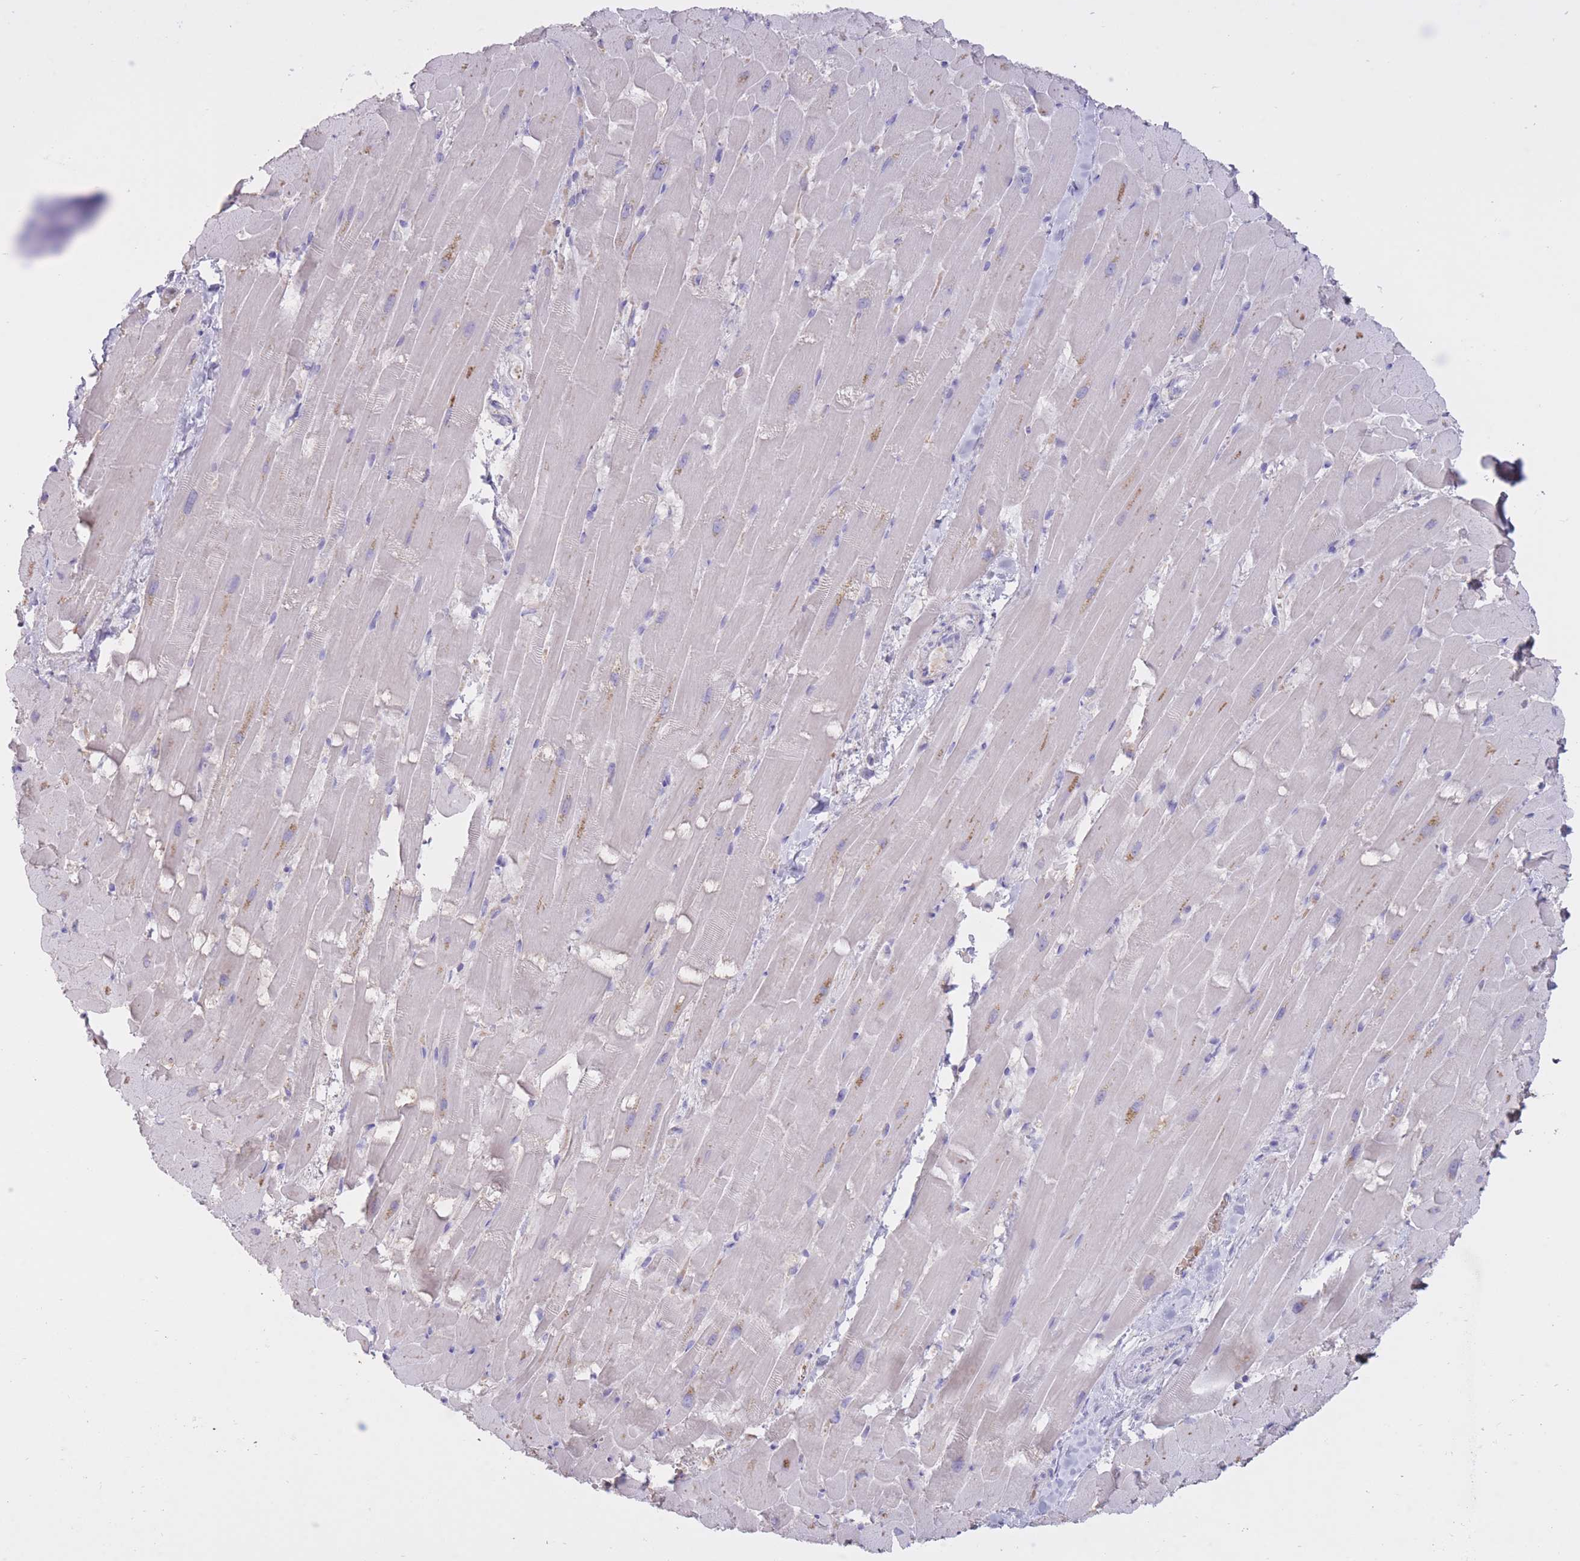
{"staining": {"intensity": "moderate", "quantity": "<25%", "location": "cytoplasmic/membranous"}, "tissue": "heart muscle", "cell_type": "Cardiomyocytes", "image_type": "normal", "snomed": [{"axis": "morphology", "description": "Normal tissue, NOS"}, {"axis": "topography", "description": "Heart"}], "caption": "Heart muscle stained with IHC displays moderate cytoplasmic/membranous expression in about <25% of cardiomyocytes. The staining was performed using DAB (3,3'-diaminobenzidine) to visualize the protein expression in brown, while the nuclei were stained in blue with hematoxylin (Magnification: 20x).", "gene": "AP3S1", "patient": {"sex": "male", "age": 37}}